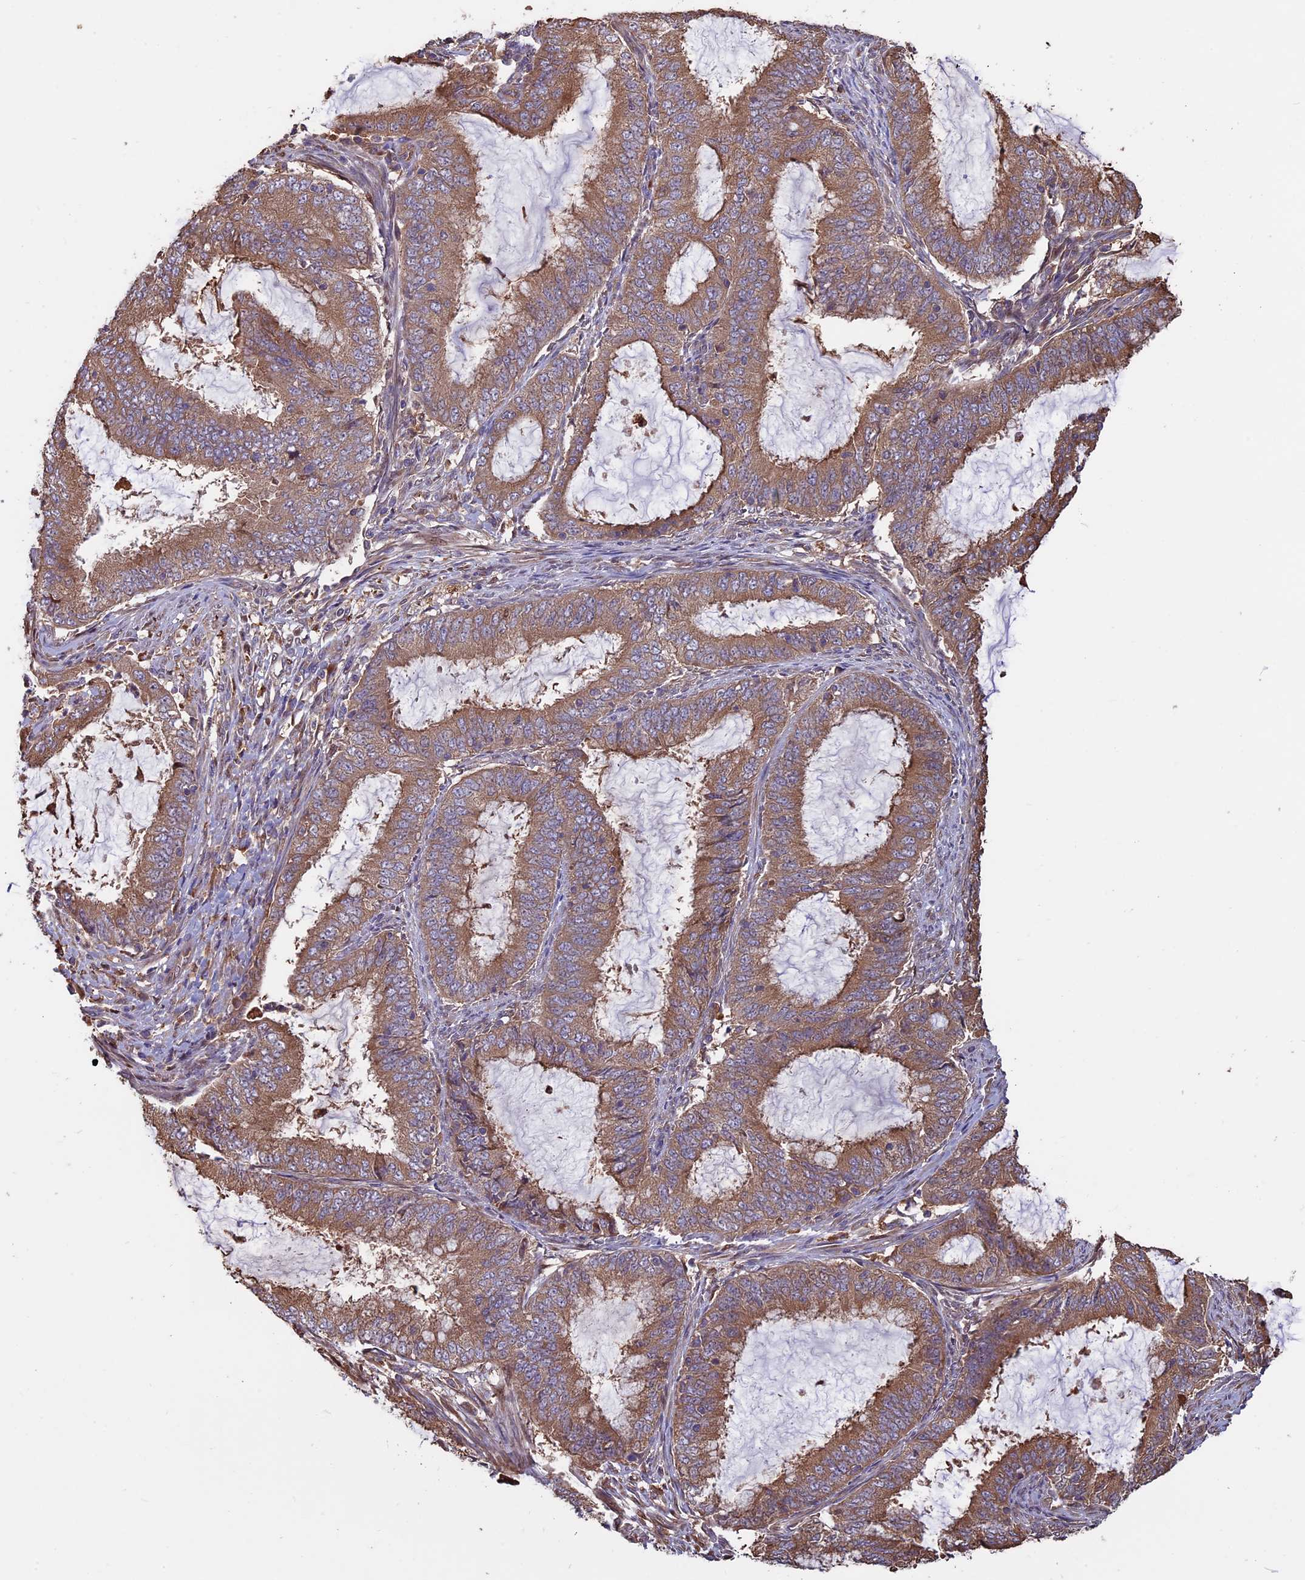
{"staining": {"intensity": "moderate", "quantity": ">75%", "location": "cytoplasmic/membranous"}, "tissue": "endometrial cancer", "cell_type": "Tumor cells", "image_type": "cancer", "snomed": [{"axis": "morphology", "description": "Adenocarcinoma, NOS"}, {"axis": "topography", "description": "Endometrium"}], "caption": "A photomicrograph of human adenocarcinoma (endometrial) stained for a protein shows moderate cytoplasmic/membranous brown staining in tumor cells. The staining is performed using DAB brown chromogen to label protein expression. The nuclei are counter-stained blue using hematoxylin.", "gene": "VWA3A", "patient": {"sex": "female", "age": 51}}